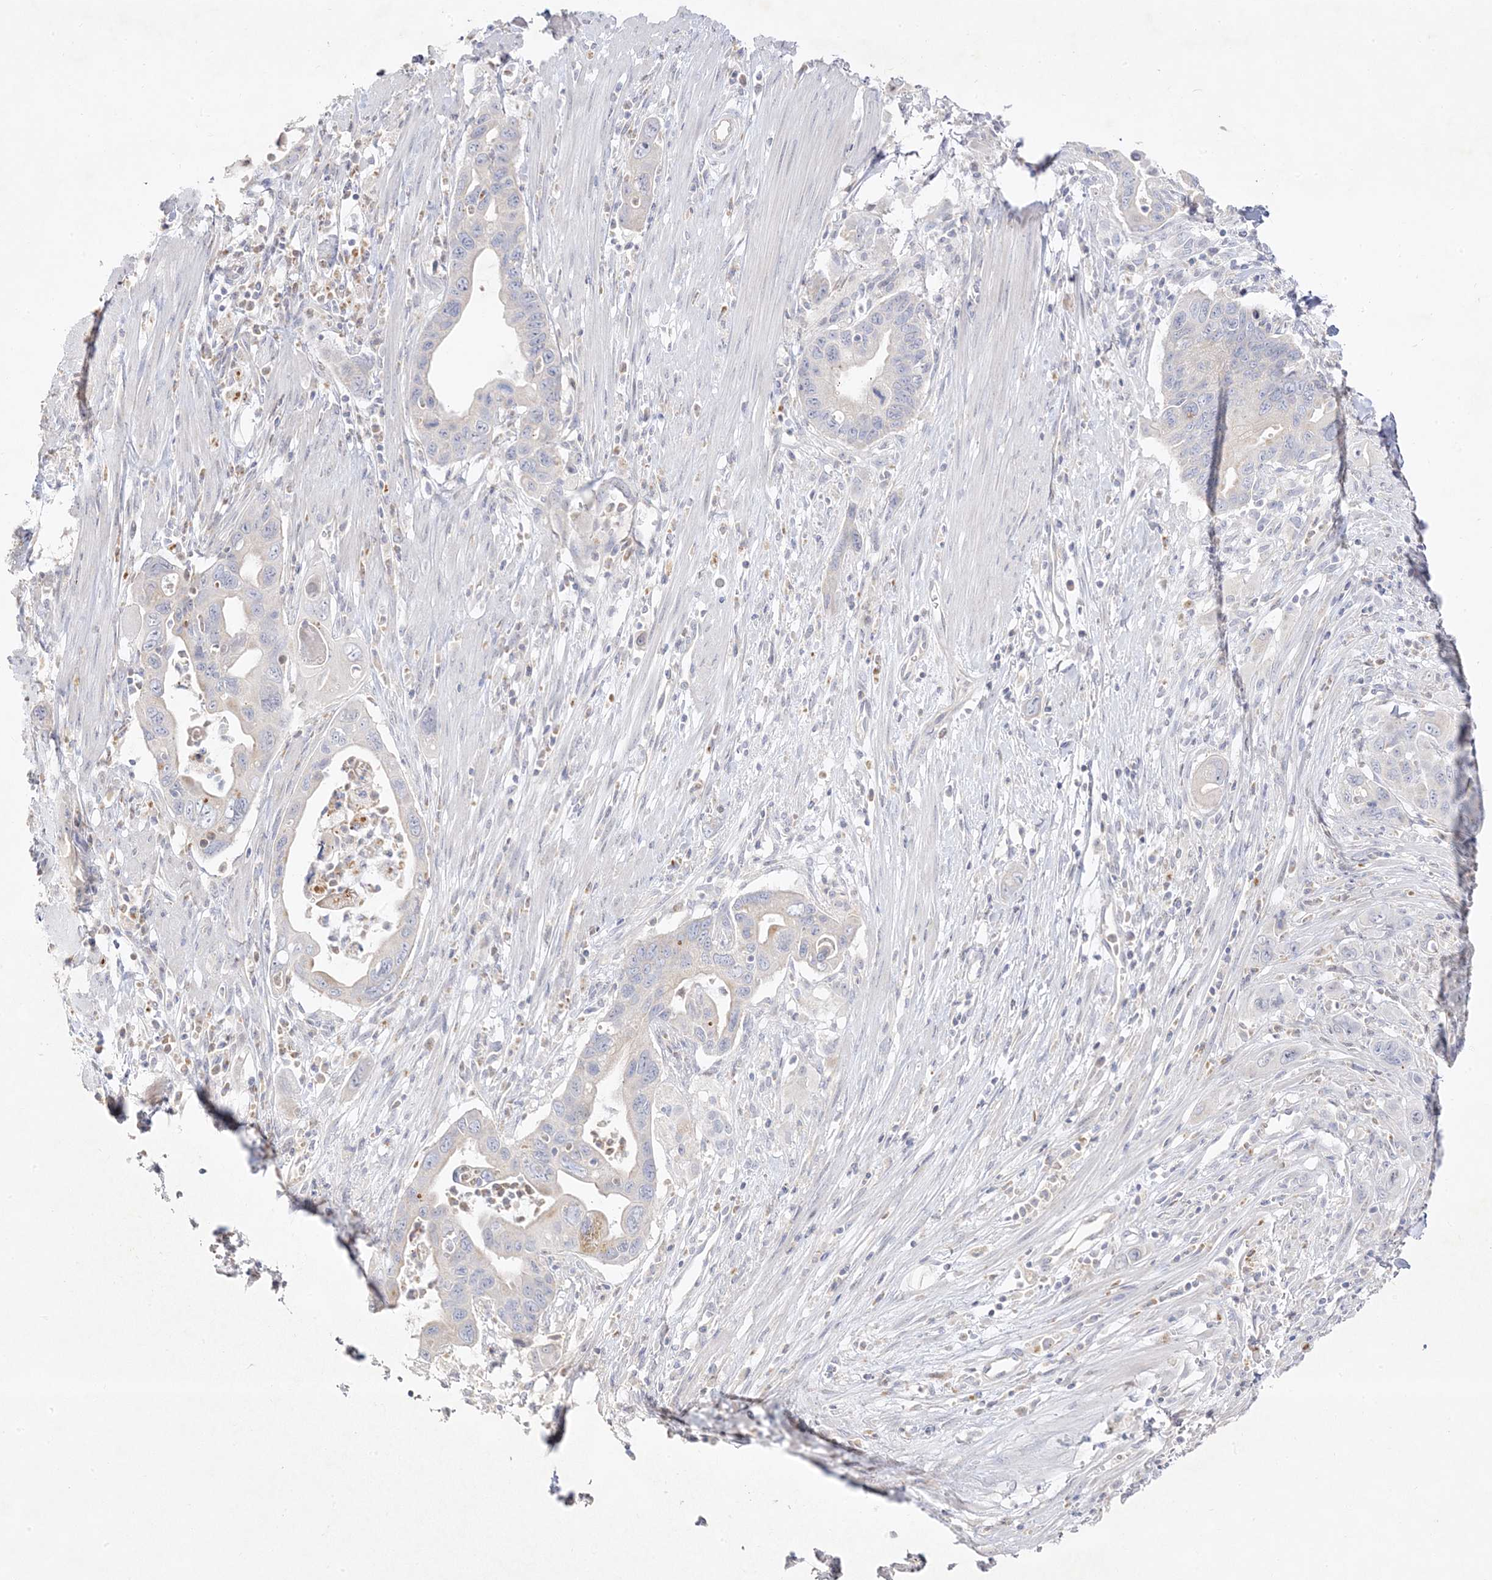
{"staining": {"intensity": "negative", "quantity": "none", "location": "none"}, "tissue": "pancreatic cancer", "cell_type": "Tumor cells", "image_type": "cancer", "snomed": [{"axis": "morphology", "description": "Adenocarcinoma, NOS"}, {"axis": "topography", "description": "Pancreas"}], "caption": "An IHC image of pancreatic adenocarcinoma is shown. There is no staining in tumor cells of pancreatic adenocarcinoma.", "gene": "TRANK1", "patient": {"sex": "female", "age": 71}}